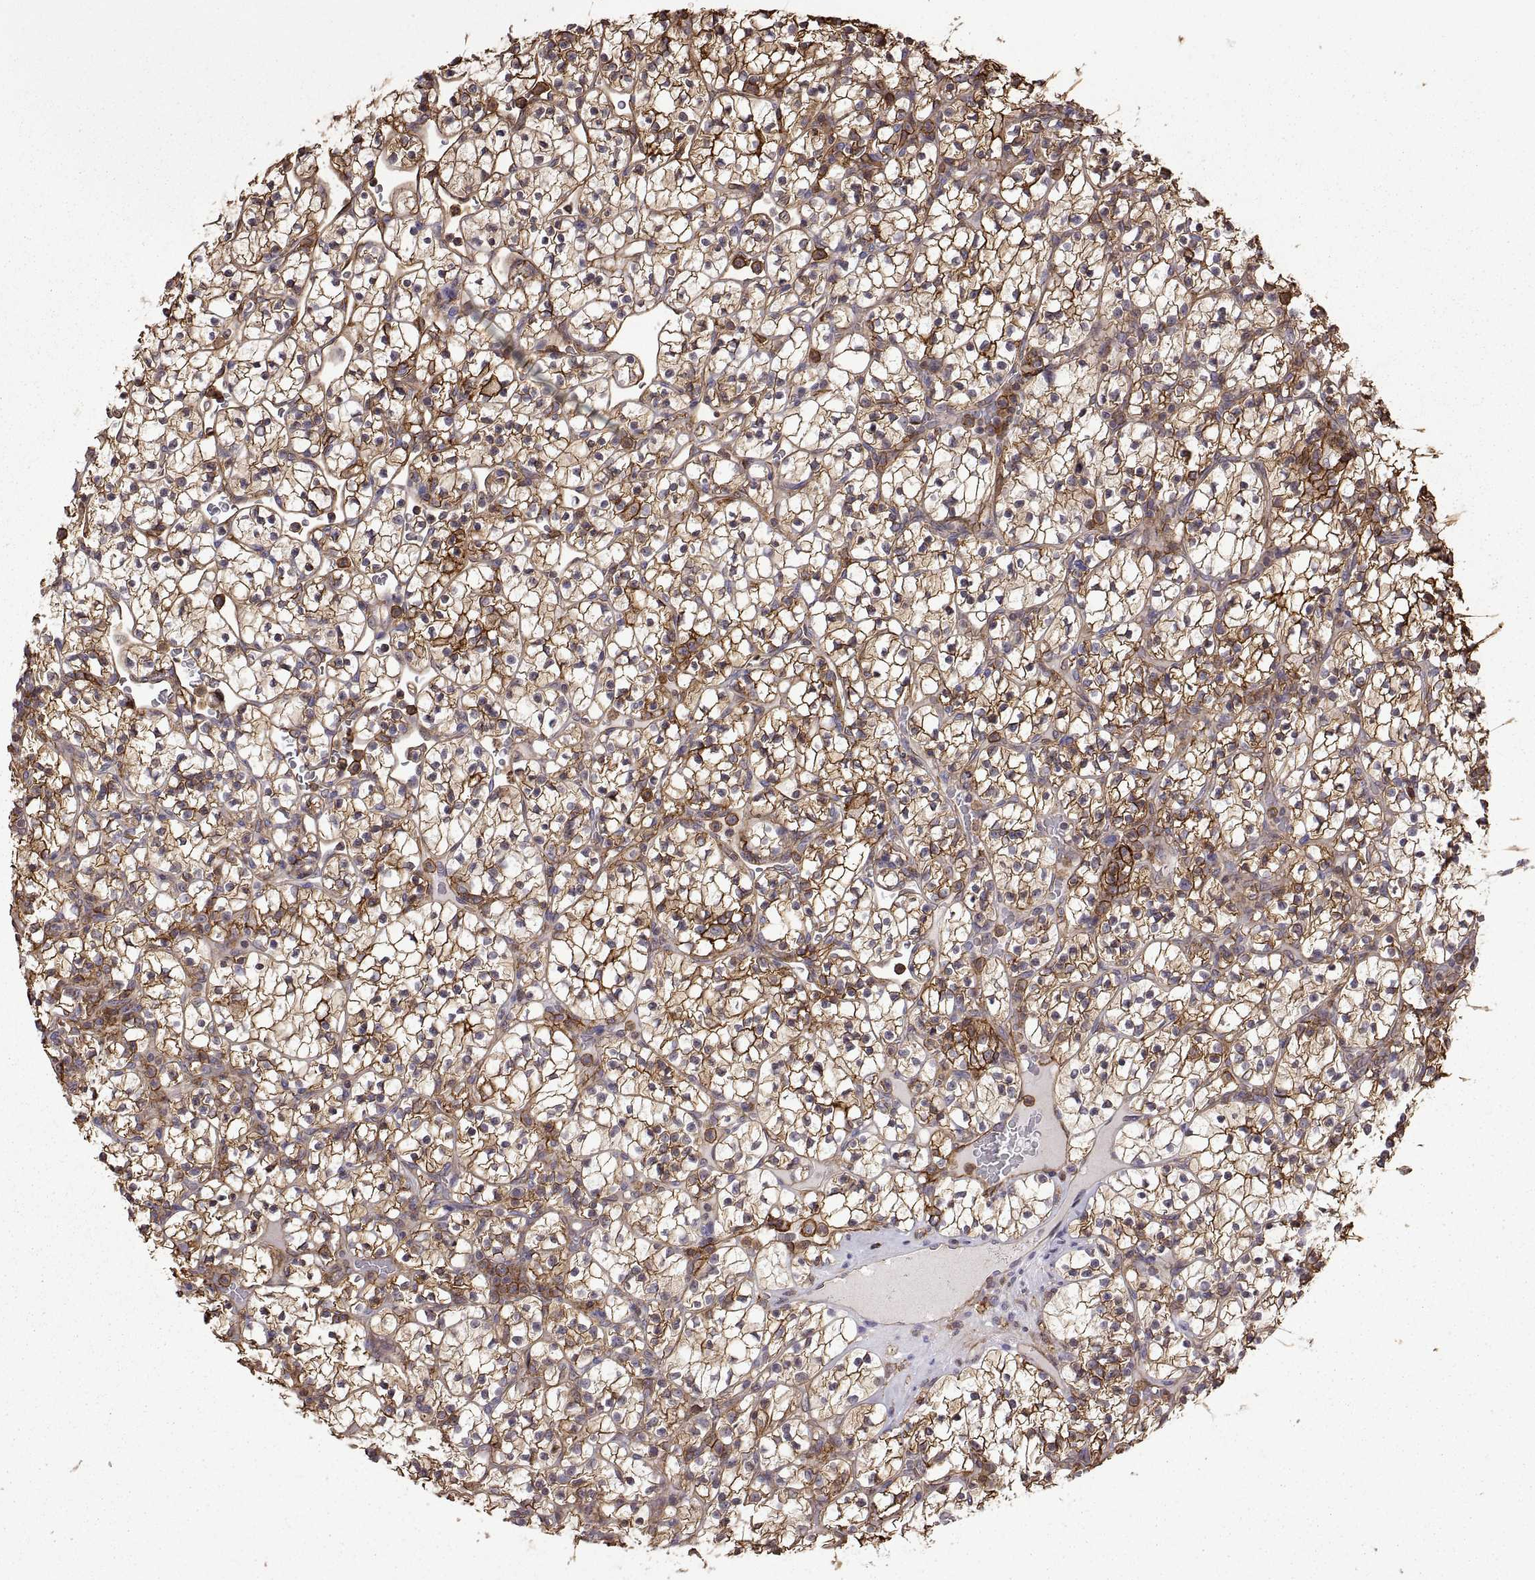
{"staining": {"intensity": "moderate", "quantity": ">75%", "location": "cytoplasmic/membranous"}, "tissue": "renal cancer", "cell_type": "Tumor cells", "image_type": "cancer", "snomed": [{"axis": "morphology", "description": "Adenocarcinoma, NOS"}, {"axis": "topography", "description": "Kidney"}], "caption": "This histopathology image reveals renal cancer stained with immunohistochemistry to label a protein in brown. The cytoplasmic/membranous of tumor cells show moderate positivity for the protein. Nuclei are counter-stained blue.", "gene": "S100A10", "patient": {"sex": "female", "age": 89}}